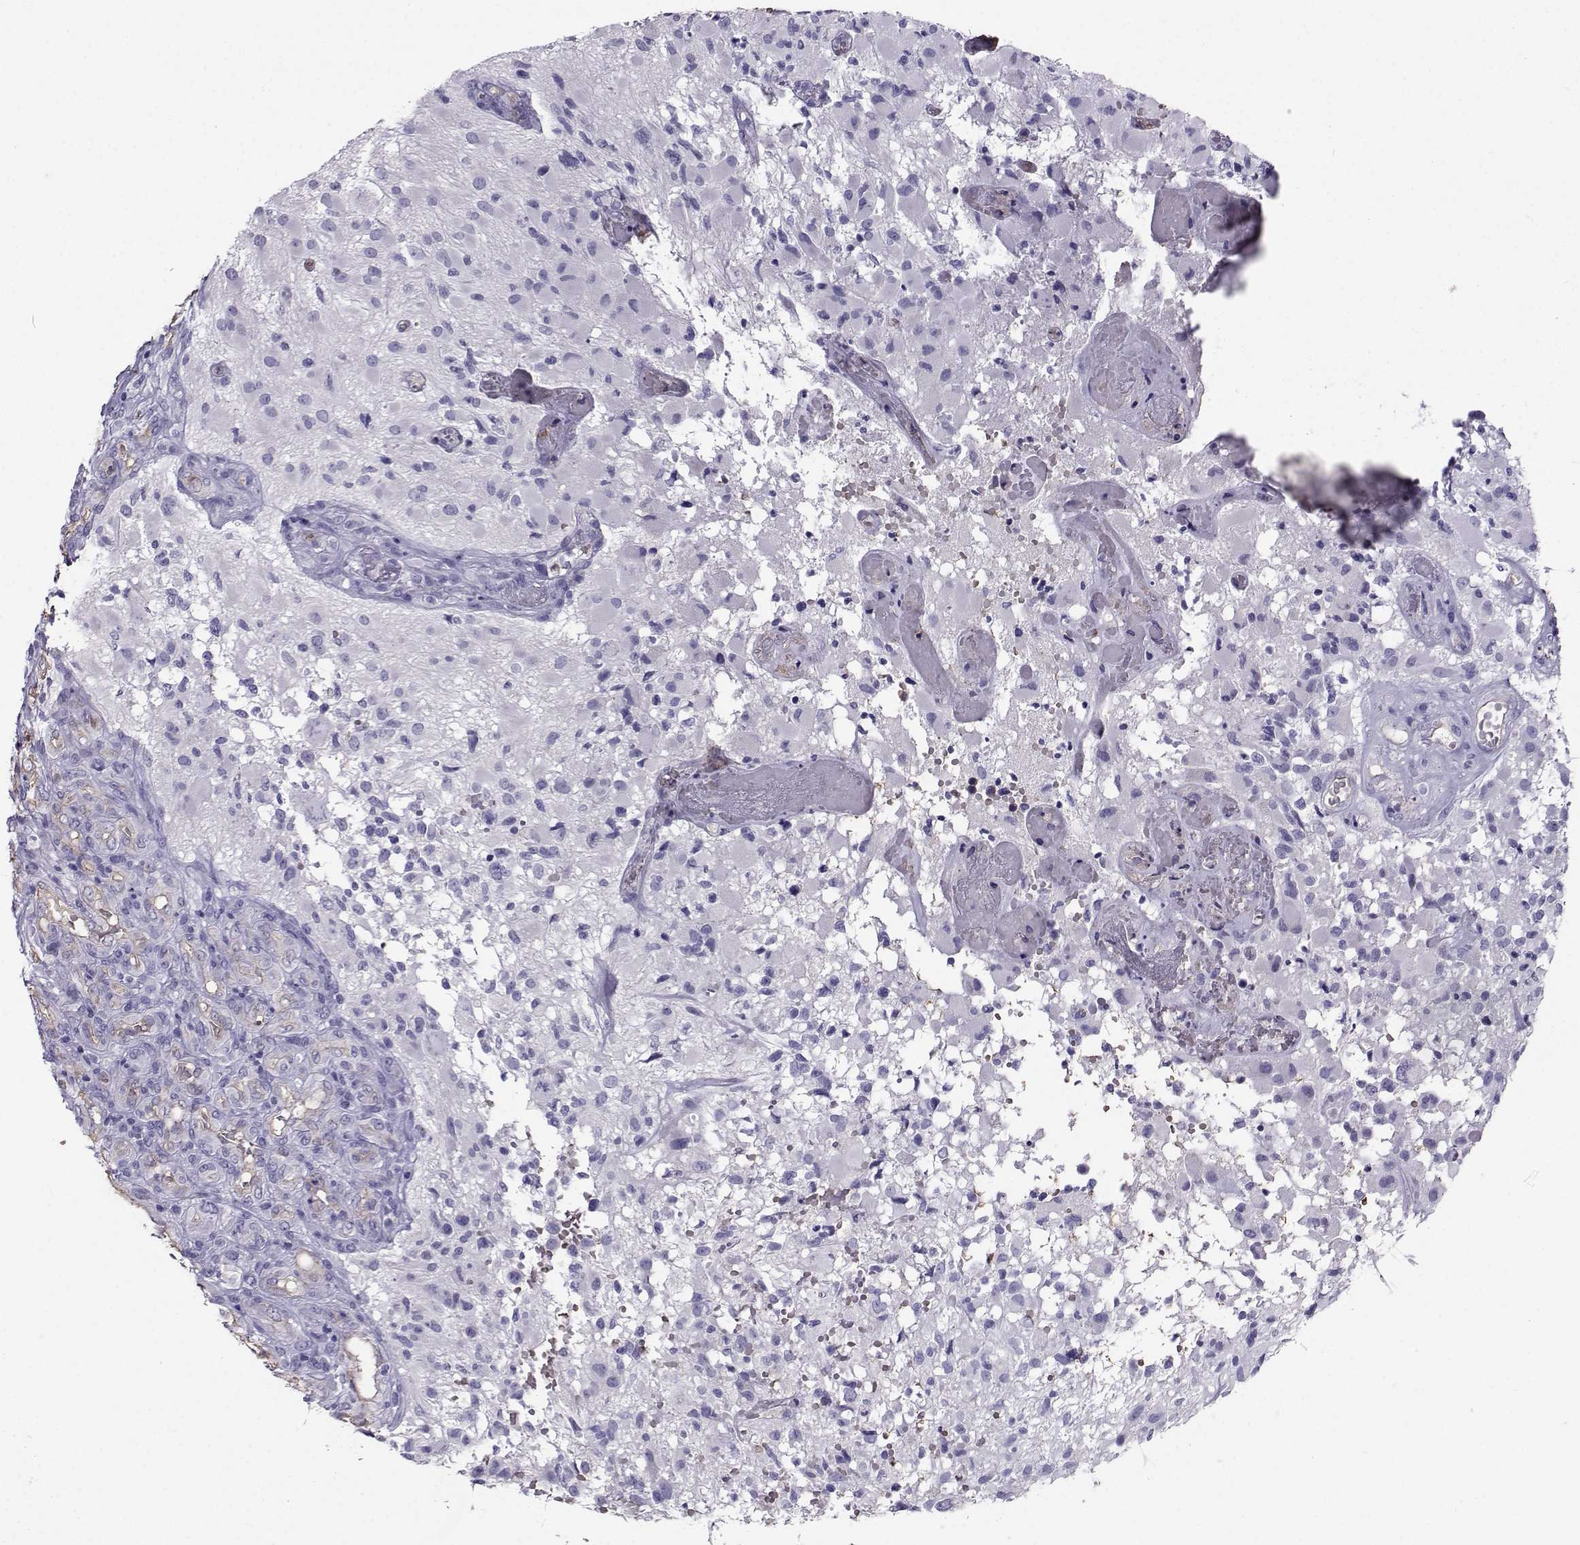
{"staining": {"intensity": "negative", "quantity": "none", "location": "none"}, "tissue": "glioma", "cell_type": "Tumor cells", "image_type": "cancer", "snomed": [{"axis": "morphology", "description": "Glioma, malignant, High grade"}, {"axis": "topography", "description": "Brain"}], "caption": "Tumor cells show no significant protein staining in glioma. Brightfield microscopy of IHC stained with DAB (3,3'-diaminobenzidine) (brown) and hematoxylin (blue), captured at high magnification.", "gene": "CLUL1", "patient": {"sex": "female", "age": 63}}